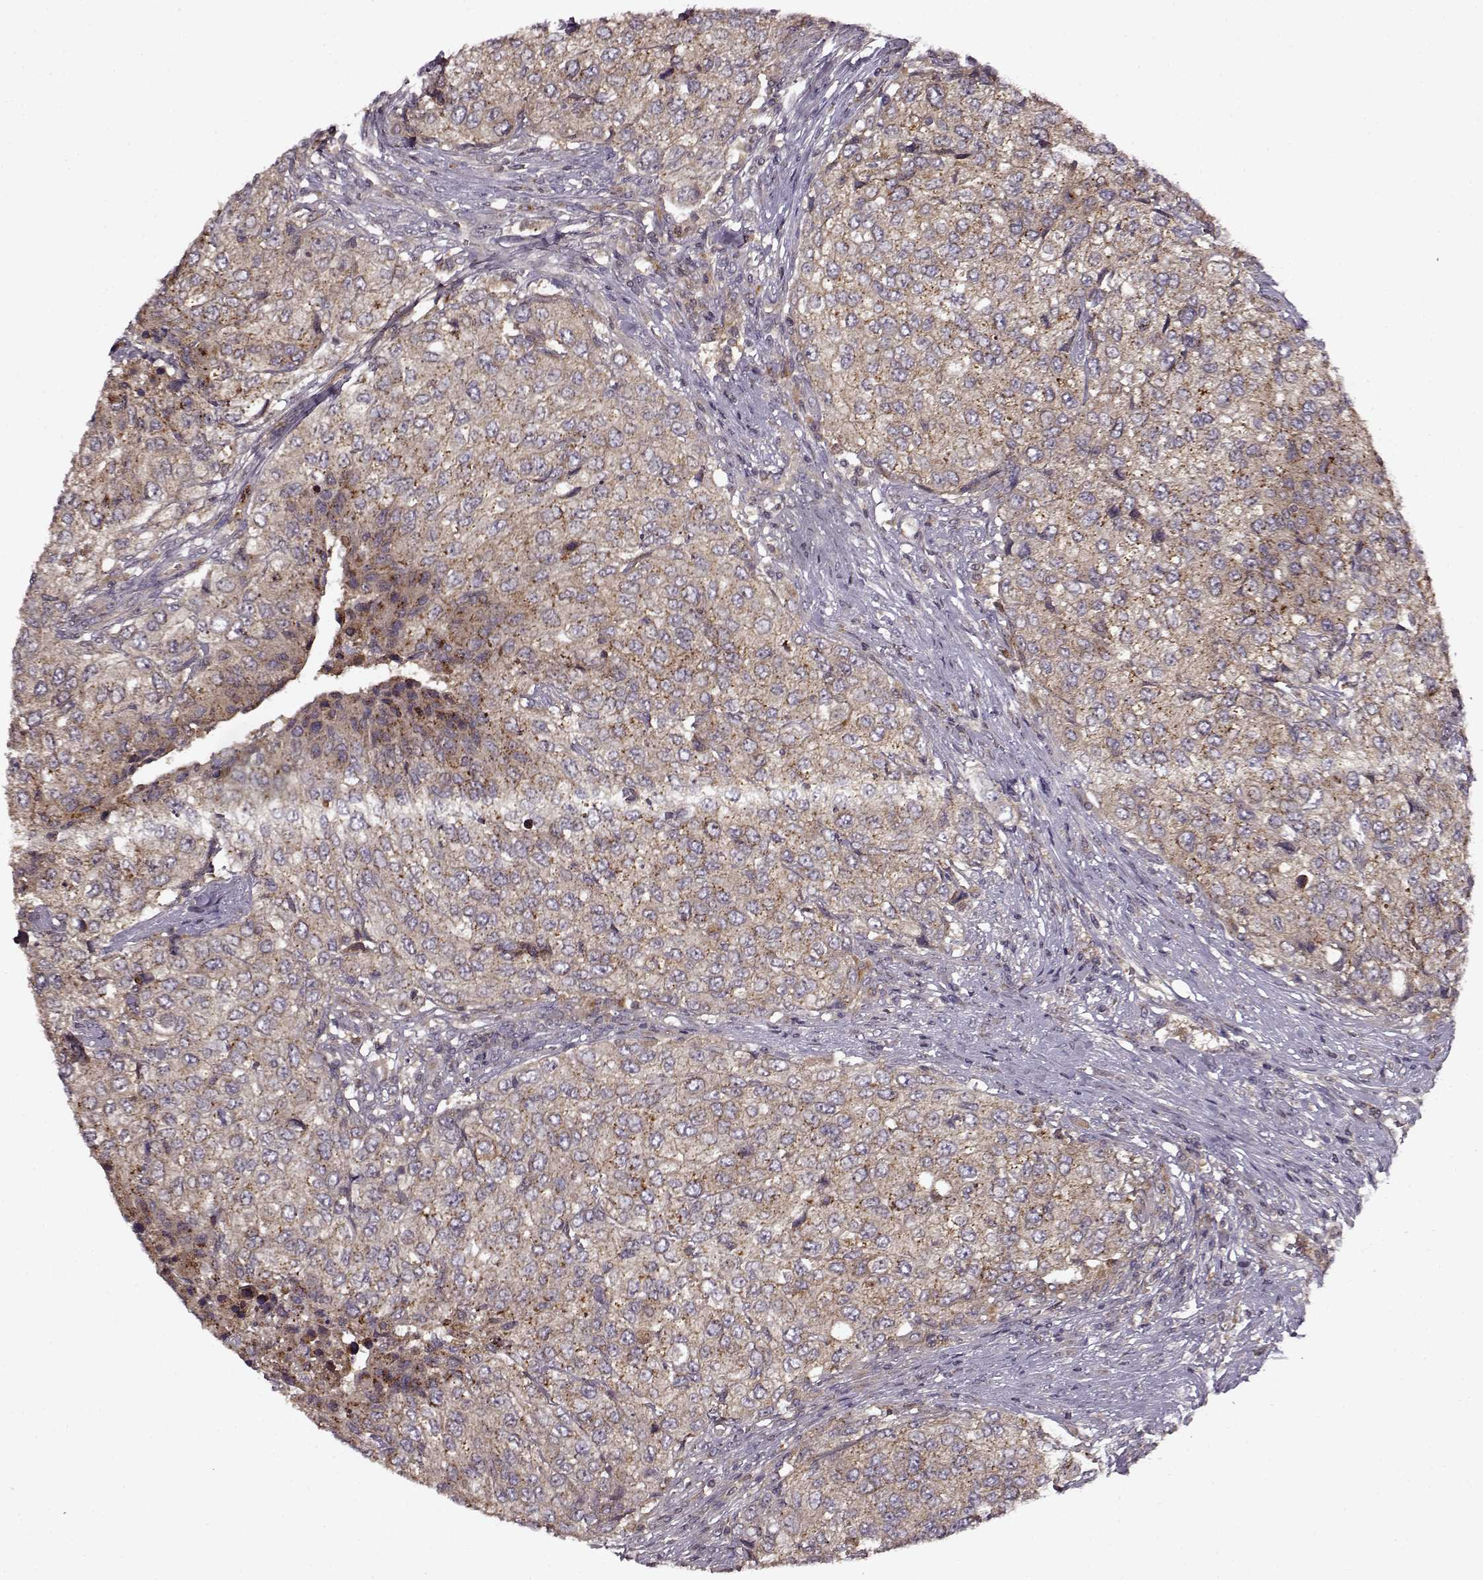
{"staining": {"intensity": "weak", "quantity": ">75%", "location": "cytoplasmic/membranous"}, "tissue": "urothelial cancer", "cell_type": "Tumor cells", "image_type": "cancer", "snomed": [{"axis": "morphology", "description": "Urothelial carcinoma, High grade"}, {"axis": "topography", "description": "Urinary bladder"}], "caption": "Immunohistochemical staining of human urothelial cancer demonstrates low levels of weak cytoplasmic/membranous positivity in about >75% of tumor cells.", "gene": "IFRD2", "patient": {"sex": "female", "age": 78}}